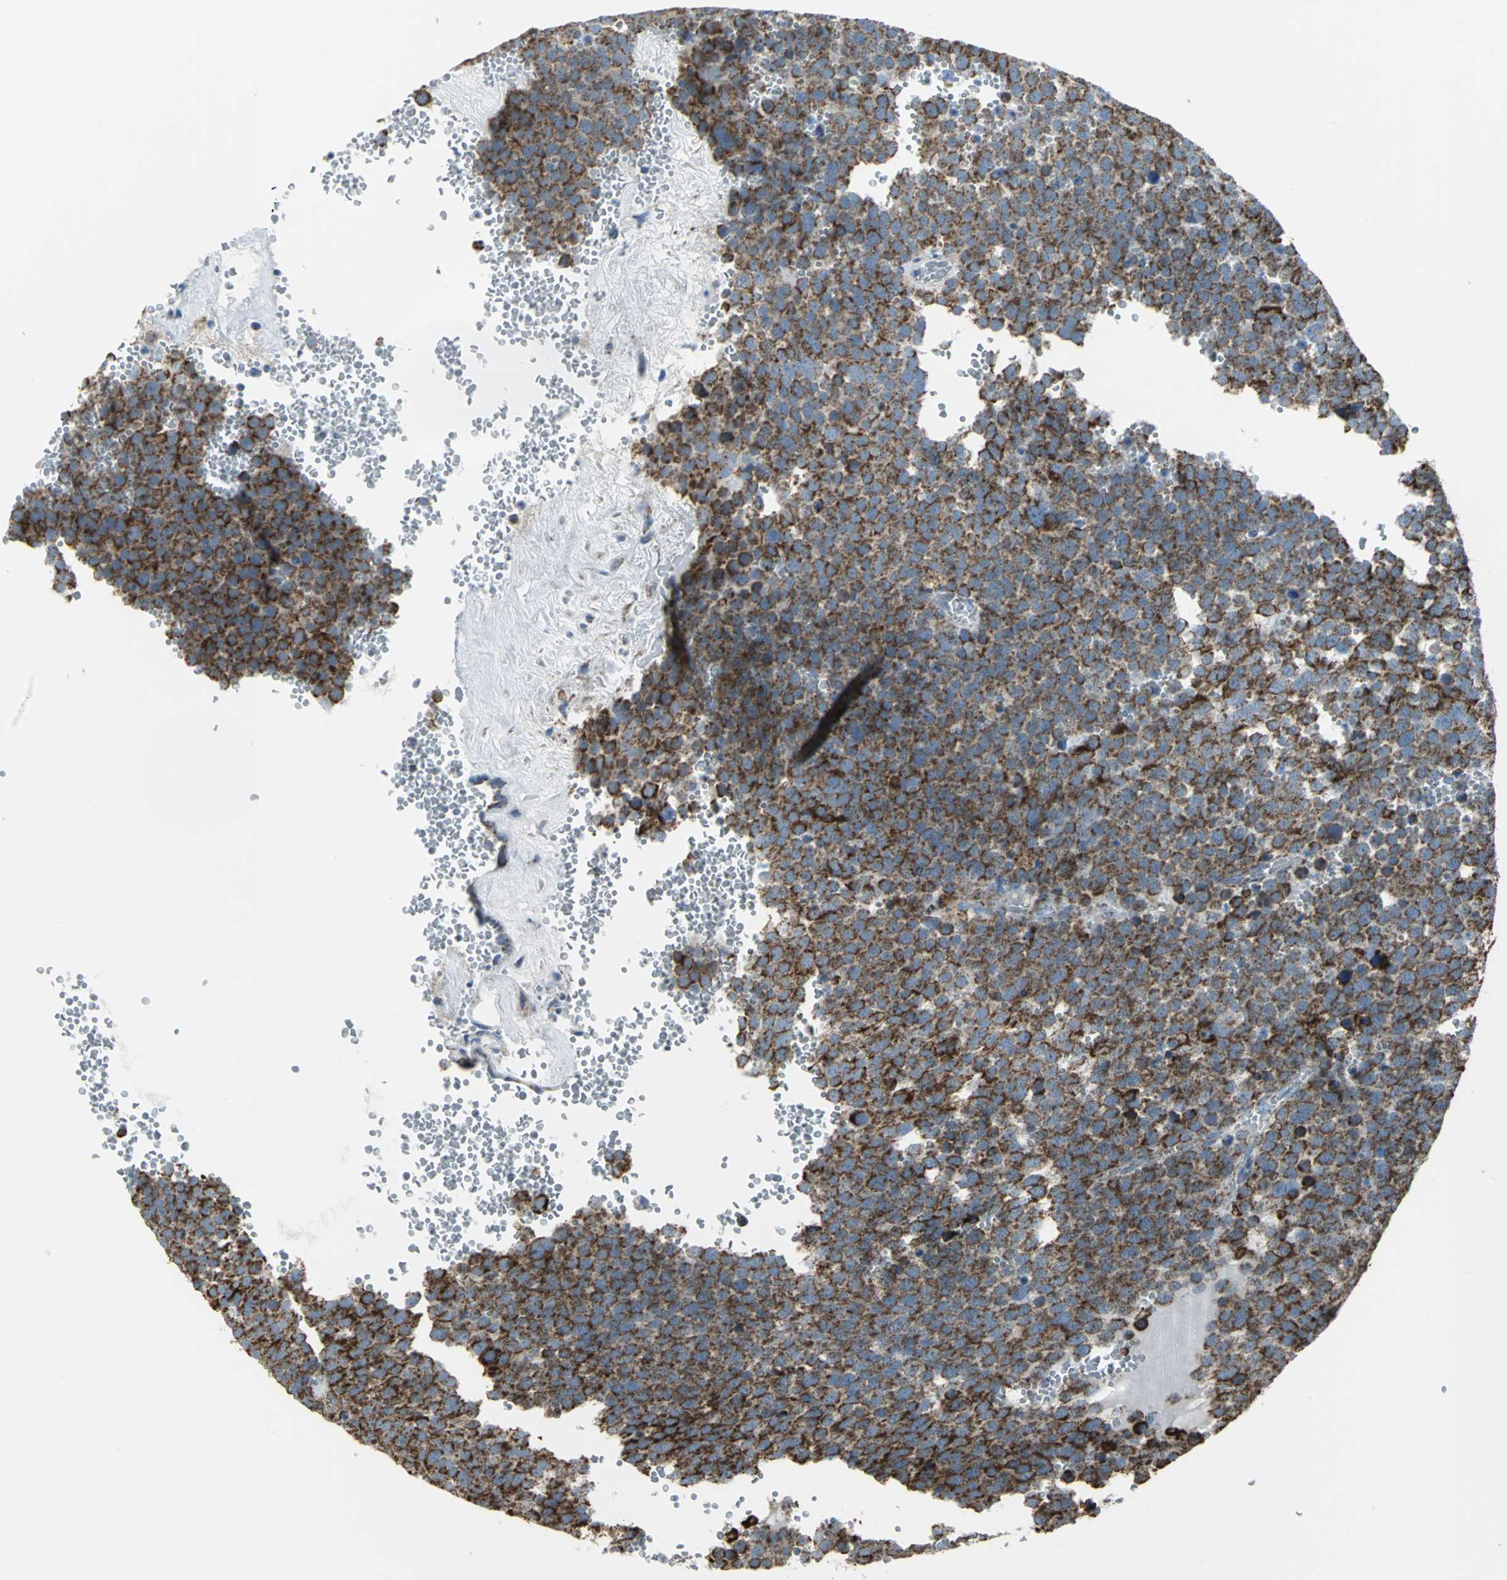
{"staining": {"intensity": "strong", "quantity": ">75%", "location": "cytoplasmic/membranous"}, "tissue": "testis cancer", "cell_type": "Tumor cells", "image_type": "cancer", "snomed": [{"axis": "morphology", "description": "Seminoma, NOS"}, {"axis": "topography", "description": "Testis"}], "caption": "High-magnification brightfield microscopy of testis cancer stained with DAB (3,3'-diaminobenzidine) (brown) and counterstained with hematoxylin (blue). tumor cells exhibit strong cytoplasmic/membranous expression is present in about>75% of cells.", "gene": "NTRK1", "patient": {"sex": "male", "age": 71}}